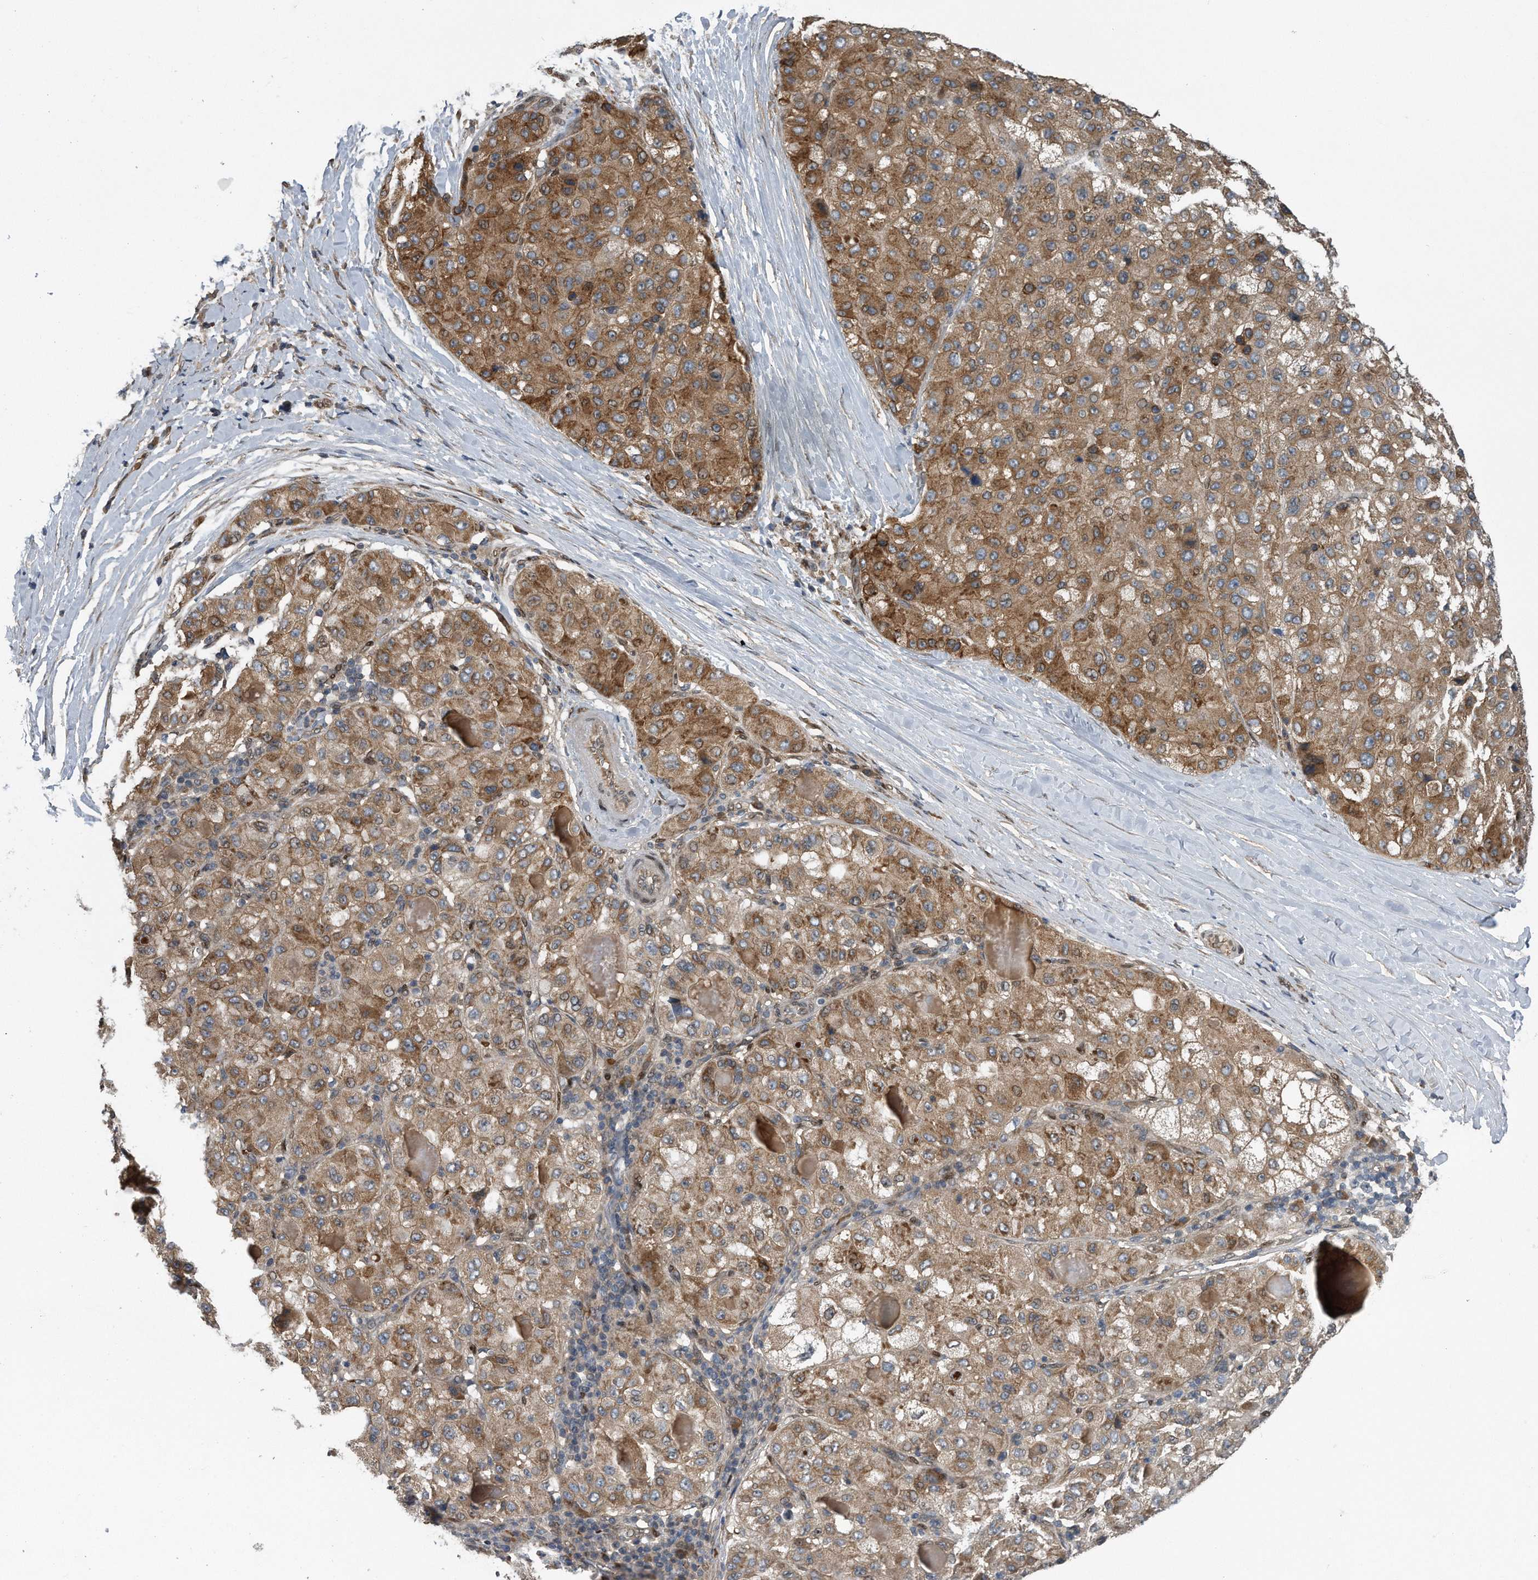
{"staining": {"intensity": "moderate", "quantity": ">75%", "location": "cytoplasmic/membranous"}, "tissue": "liver cancer", "cell_type": "Tumor cells", "image_type": "cancer", "snomed": [{"axis": "morphology", "description": "Carcinoma, Hepatocellular, NOS"}, {"axis": "topography", "description": "Liver"}], "caption": "Protein analysis of liver cancer (hepatocellular carcinoma) tissue shows moderate cytoplasmic/membranous positivity in about >75% of tumor cells. (DAB IHC, brown staining for protein, blue staining for nuclei).", "gene": "ZNF79", "patient": {"sex": "male", "age": 80}}